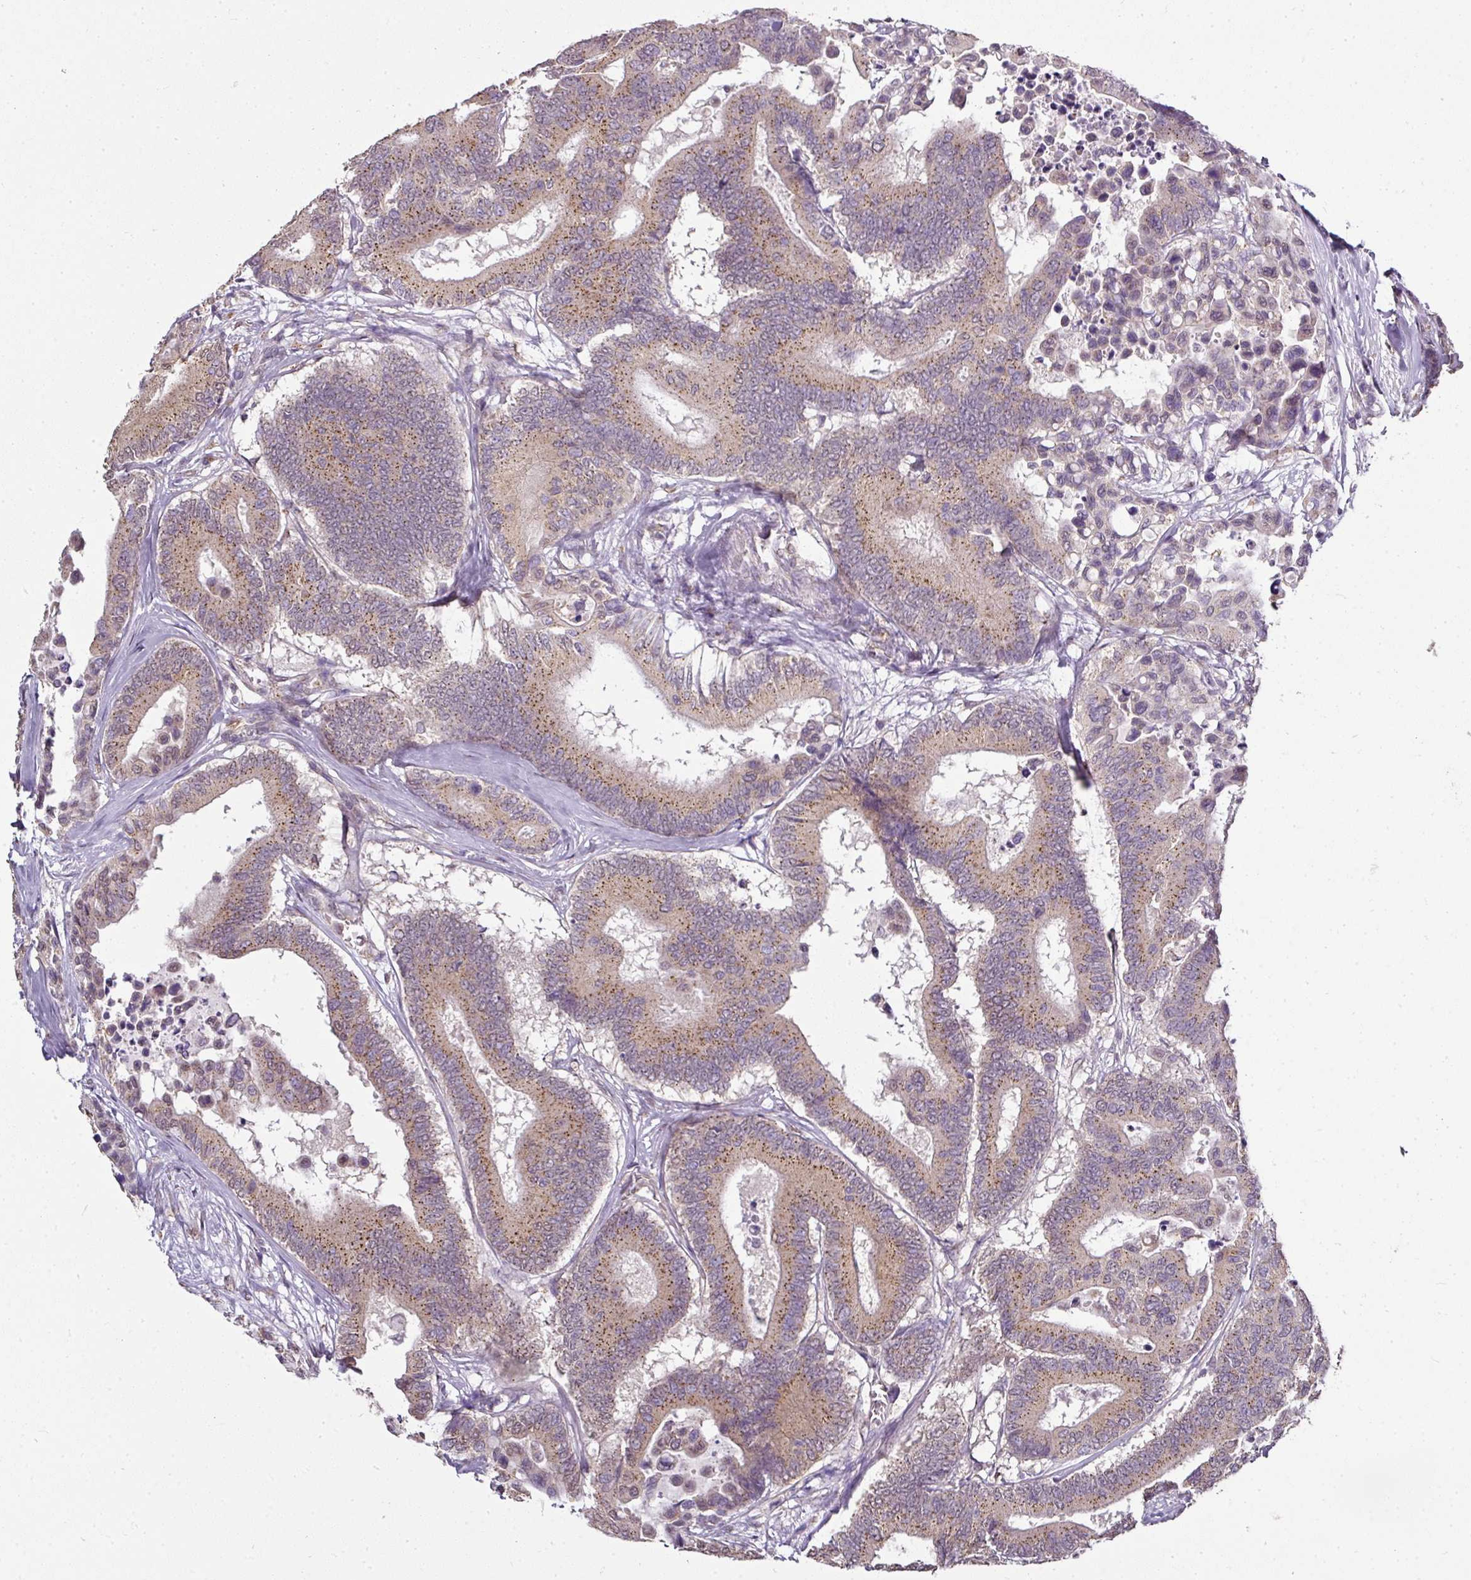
{"staining": {"intensity": "moderate", "quantity": ">75%", "location": "cytoplasmic/membranous"}, "tissue": "colorectal cancer", "cell_type": "Tumor cells", "image_type": "cancer", "snomed": [{"axis": "morphology", "description": "Normal tissue, NOS"}, {"axis": "morphology", "description": "Adenocarcinoma, NOS"}, {"axis": "topography", "description": "Colon"}], "caption": "Tumor cells exhibit medium levels of moderate cytoplasmic/membranous positivity in about >75% of cells in colorectal cancer. The protein is shown in brown color, while the nuclei are stained blue.", "gene": "JPH2", "patient": {"sex": "male", "age": 82}}